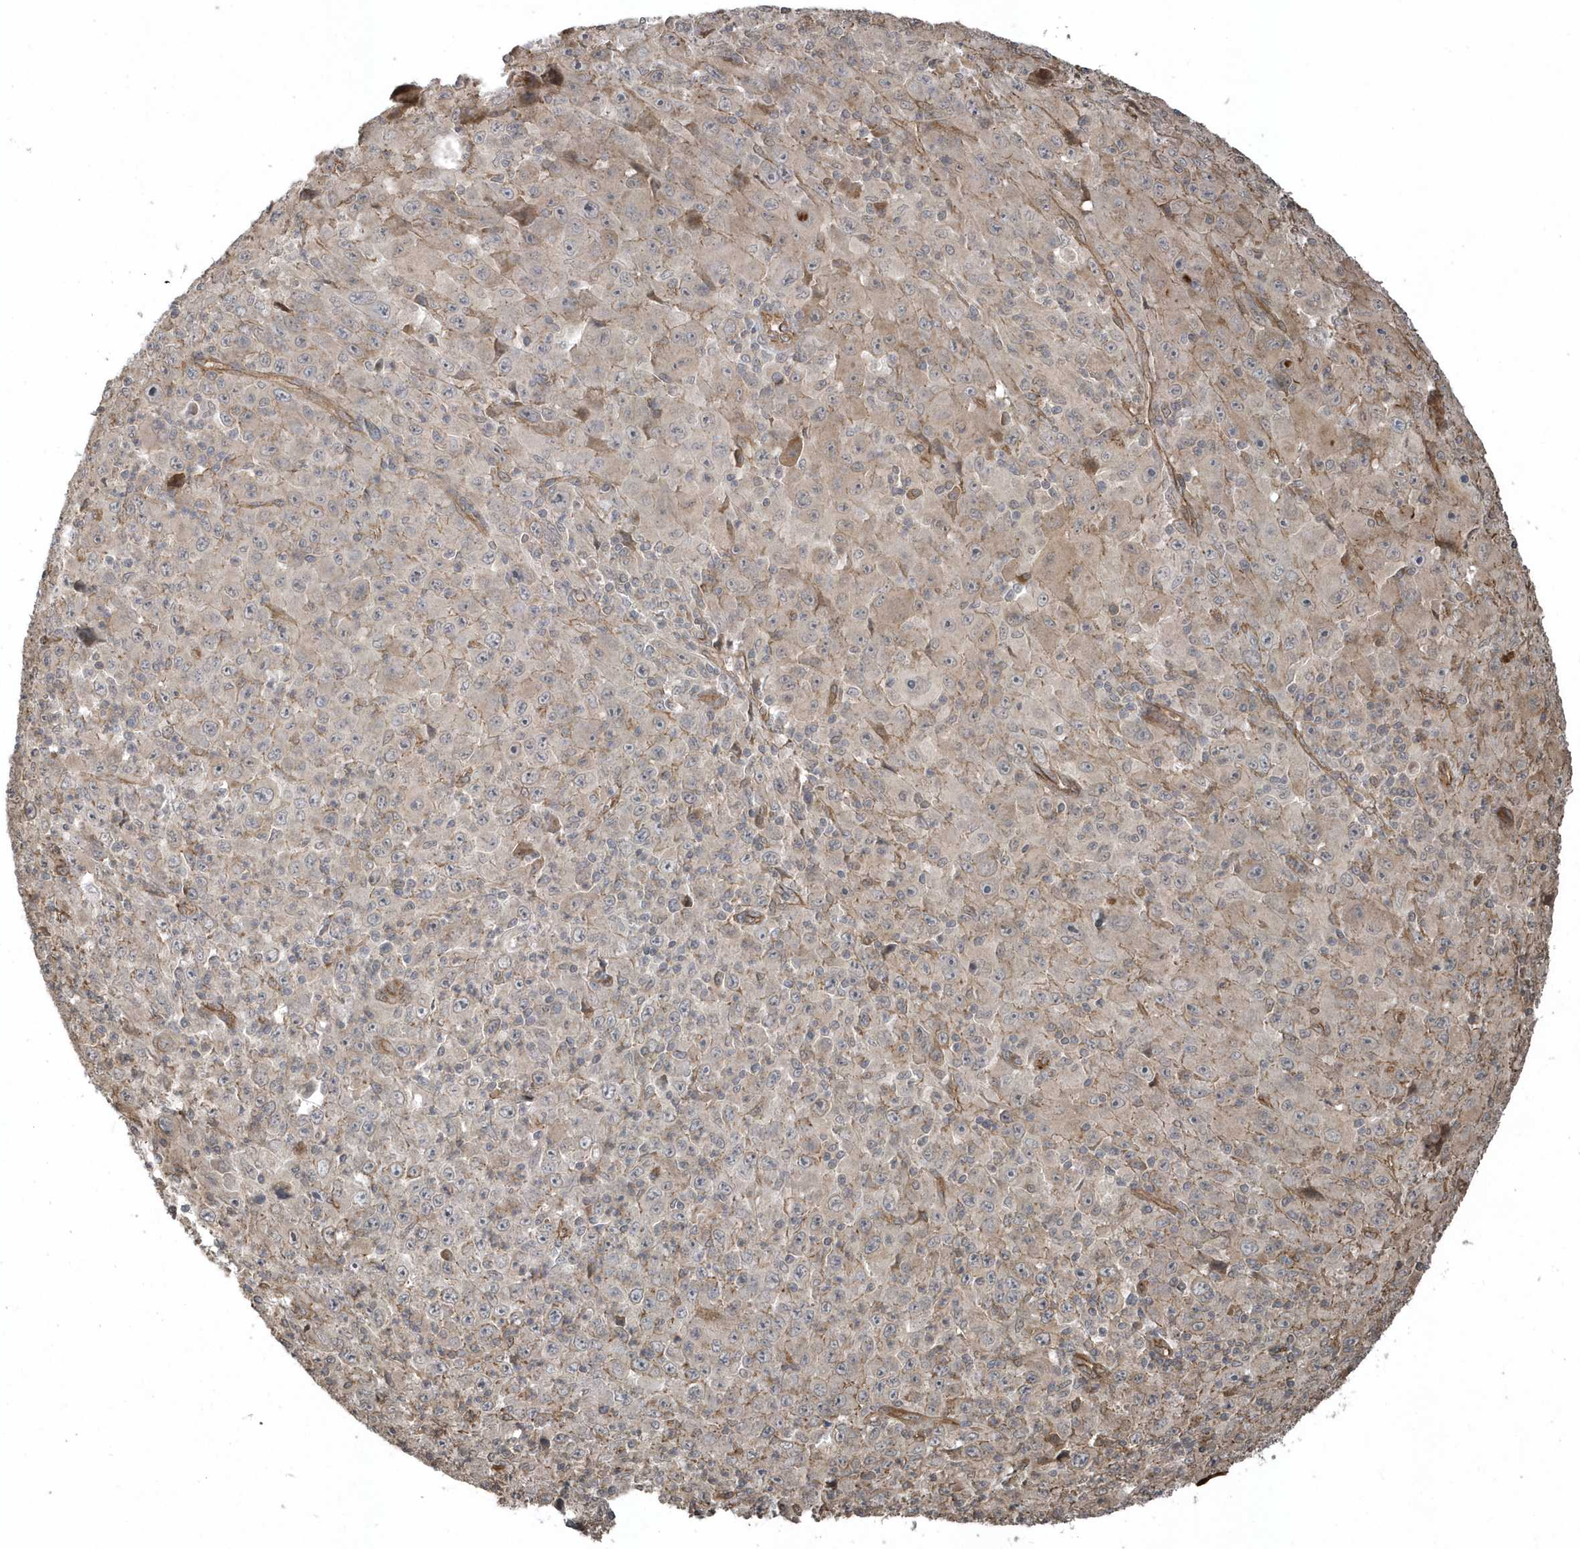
{"staining": {"intensity": "weak", "quantity": "25%-75%", "location": "cytoplasmic/membranous"}, "tissue": "melanoma", "cell_type": "Tumor cells", "image_type": "cancer", "snomed": [{"axis": "morphology", "description": "Malignant melanoma, Metastatic site"}, {"axis": "topography", "description": "Skin"}], "caption": "Melanoma stained with immunohistochemistry shows weak cytoplasmic/membranous expression in approximately 25%-75% of tumor cells. (brown staining indicates protein expression, while blue staining denotes nuclei).", "gene": "HERPUD1", "patient": {"sex": "female", "age": 56}}